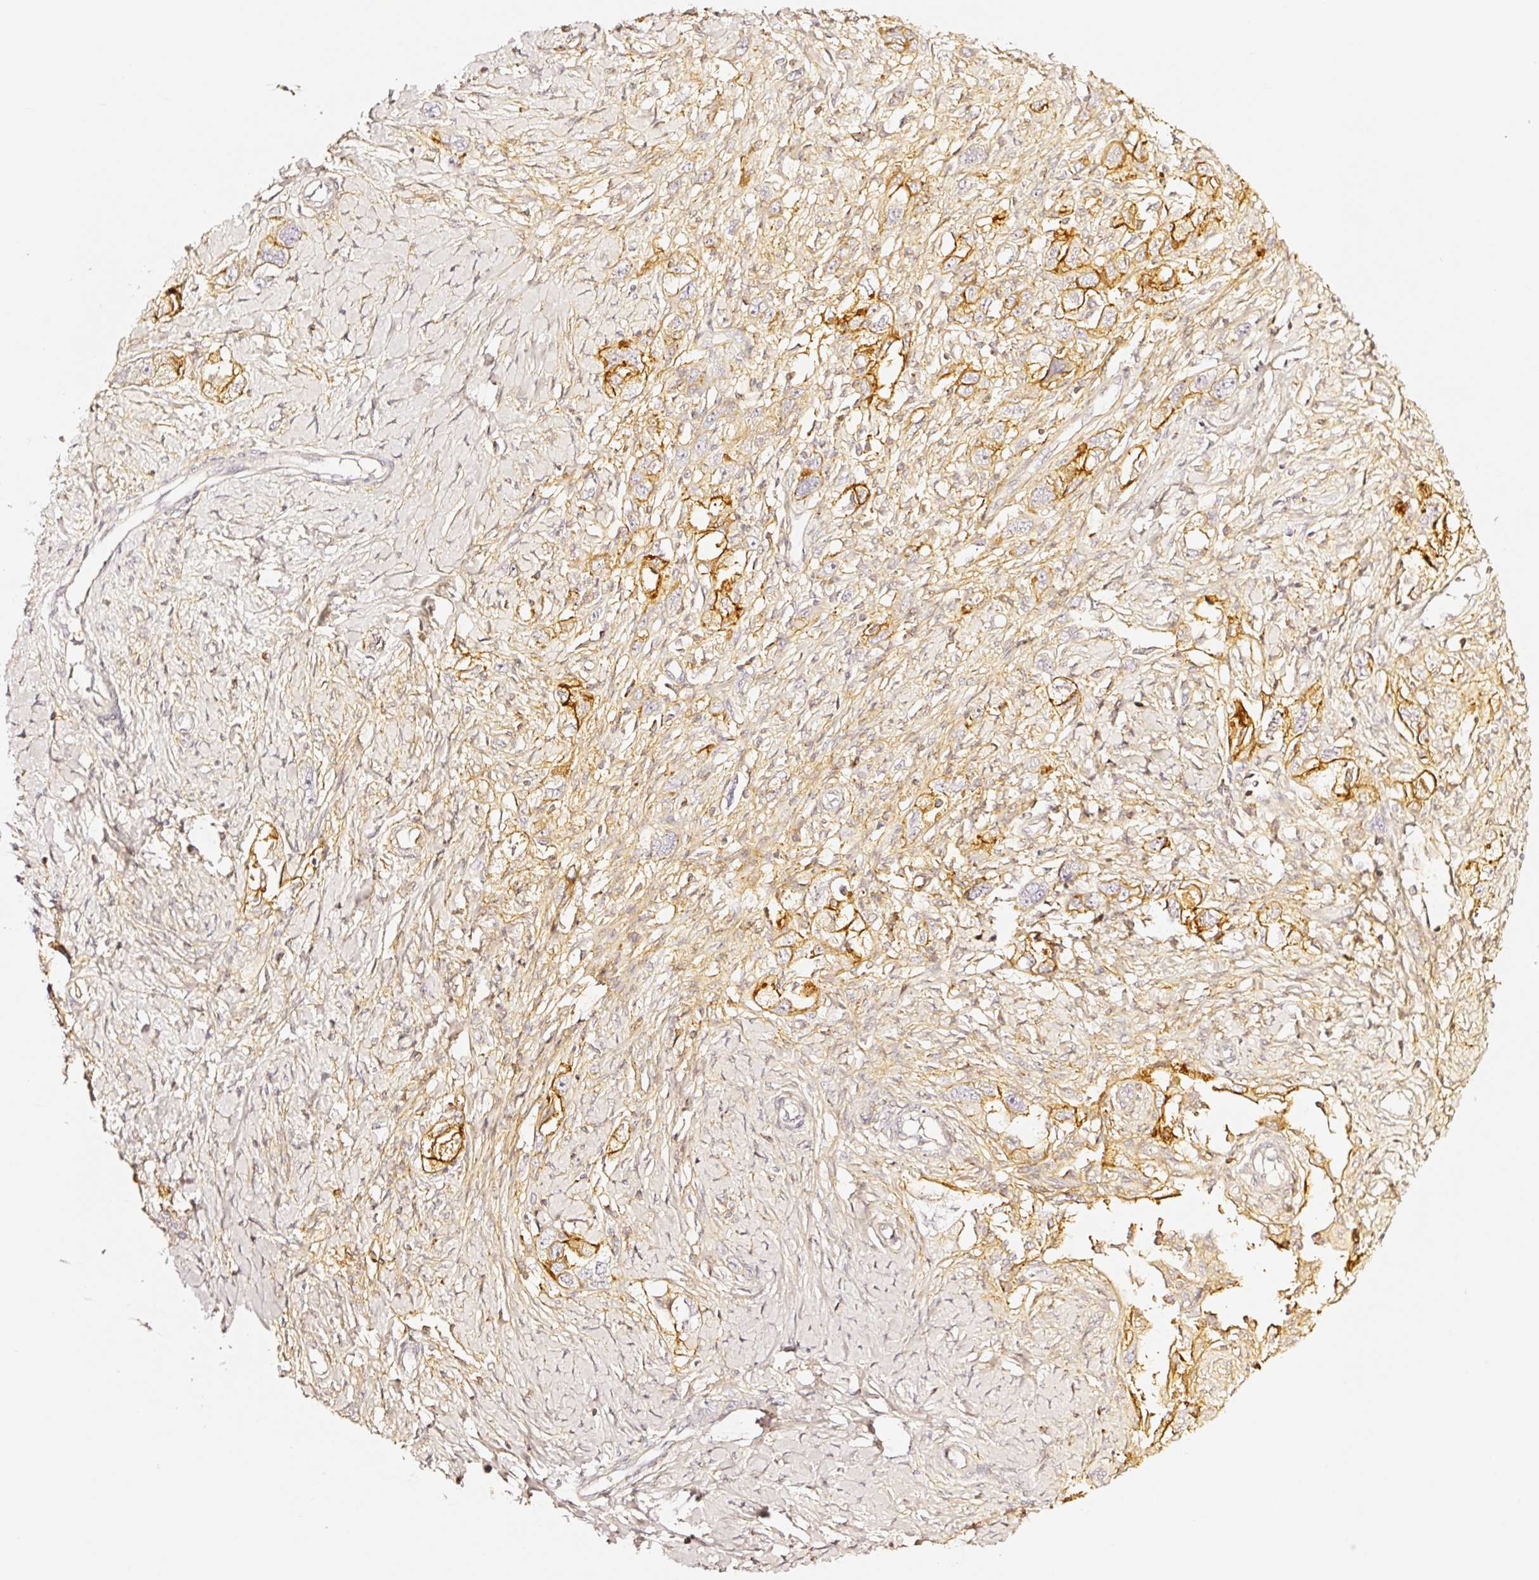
{"staining": {"intensity": "strong", "quantity": "25%-75%", "location": "cytoplasmic/membranous"}, "tissue": "ovarian cancer", "cell_type": "Tumor cells", "image_type": "cancer", "snomed": [{"axis": "morphology", "description": "Carcinoma, NOS"}, {"axis": "morphology", "description": "Cystadenocarcinoma, serous, NOS"}, {"axis": "topography", "description": "Ovary"}], "caption": "A high amount of strong cytoplasmic/membranous positivity is seen in about 25%-75% of tumor cells in ovarian cancer (serous cystadenocarcinoma) tissue. (Brightfield microscopy of DAB IHC at high magnification).", "gene": "CD47", "patient": {"sex": "female", "age": 69}}